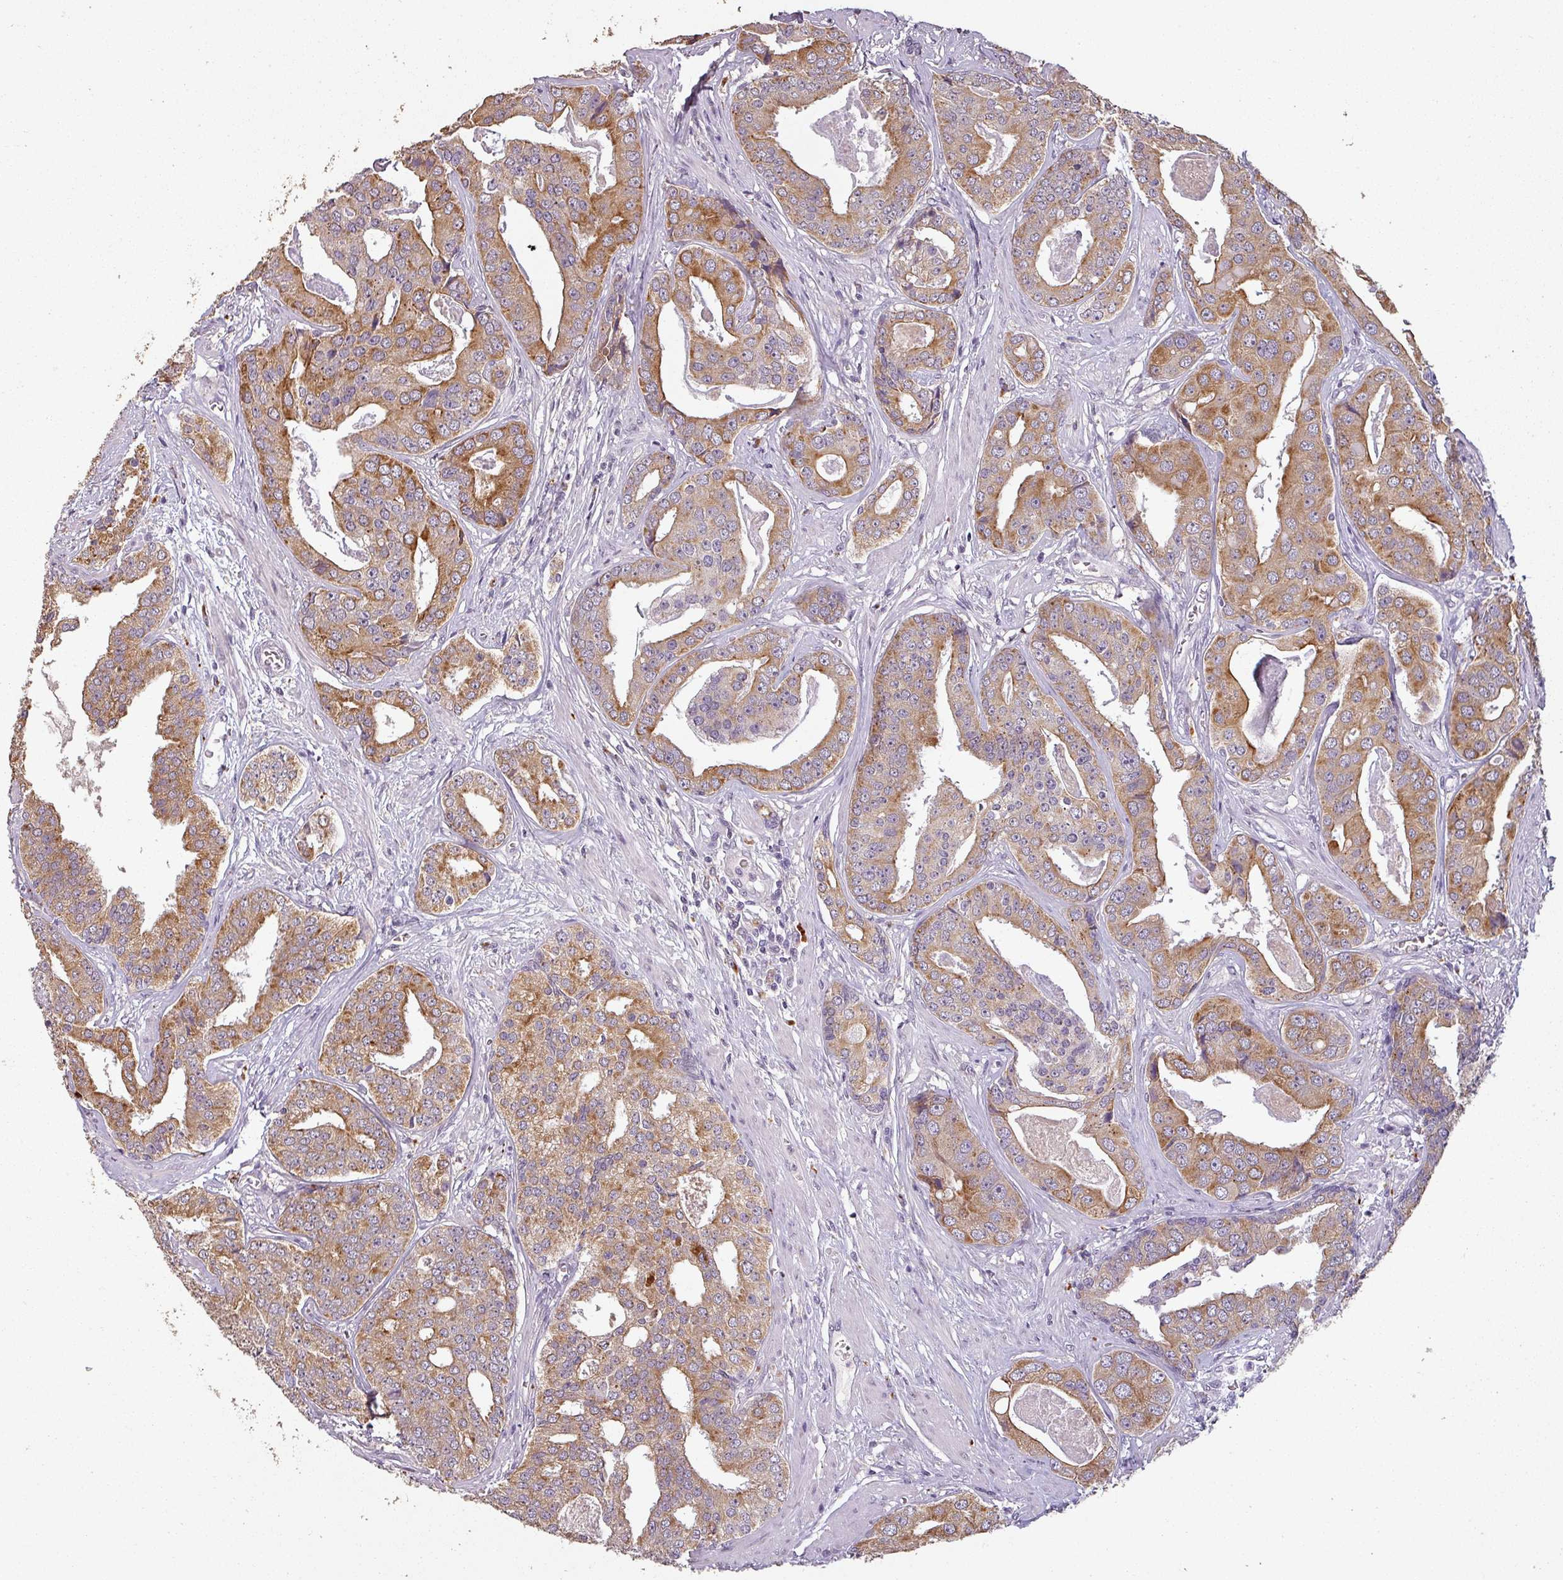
{"staining": {"intensity": "moderate", "quantity": ">75%", "location": "cytoplasmic/membranous"}, "tissue": "prostate cancer", "cell_type": "Tumor cells", "image_type": "cancer", "snomed": [{"axis": "morphology", "description": "Adenocarcinoma, High grade"}, {"axis": "topography", "description": "Prostate"}], "caption": "Human prostate cancer (high-grade adenocarcinoma) stained with a brown dye exhibits moderate cytoplasmic/membranous positive expression in approximately >75% of tumor cells.", "gene": "LYPLA1", "patient": {"sex": "male", "age": 71}}